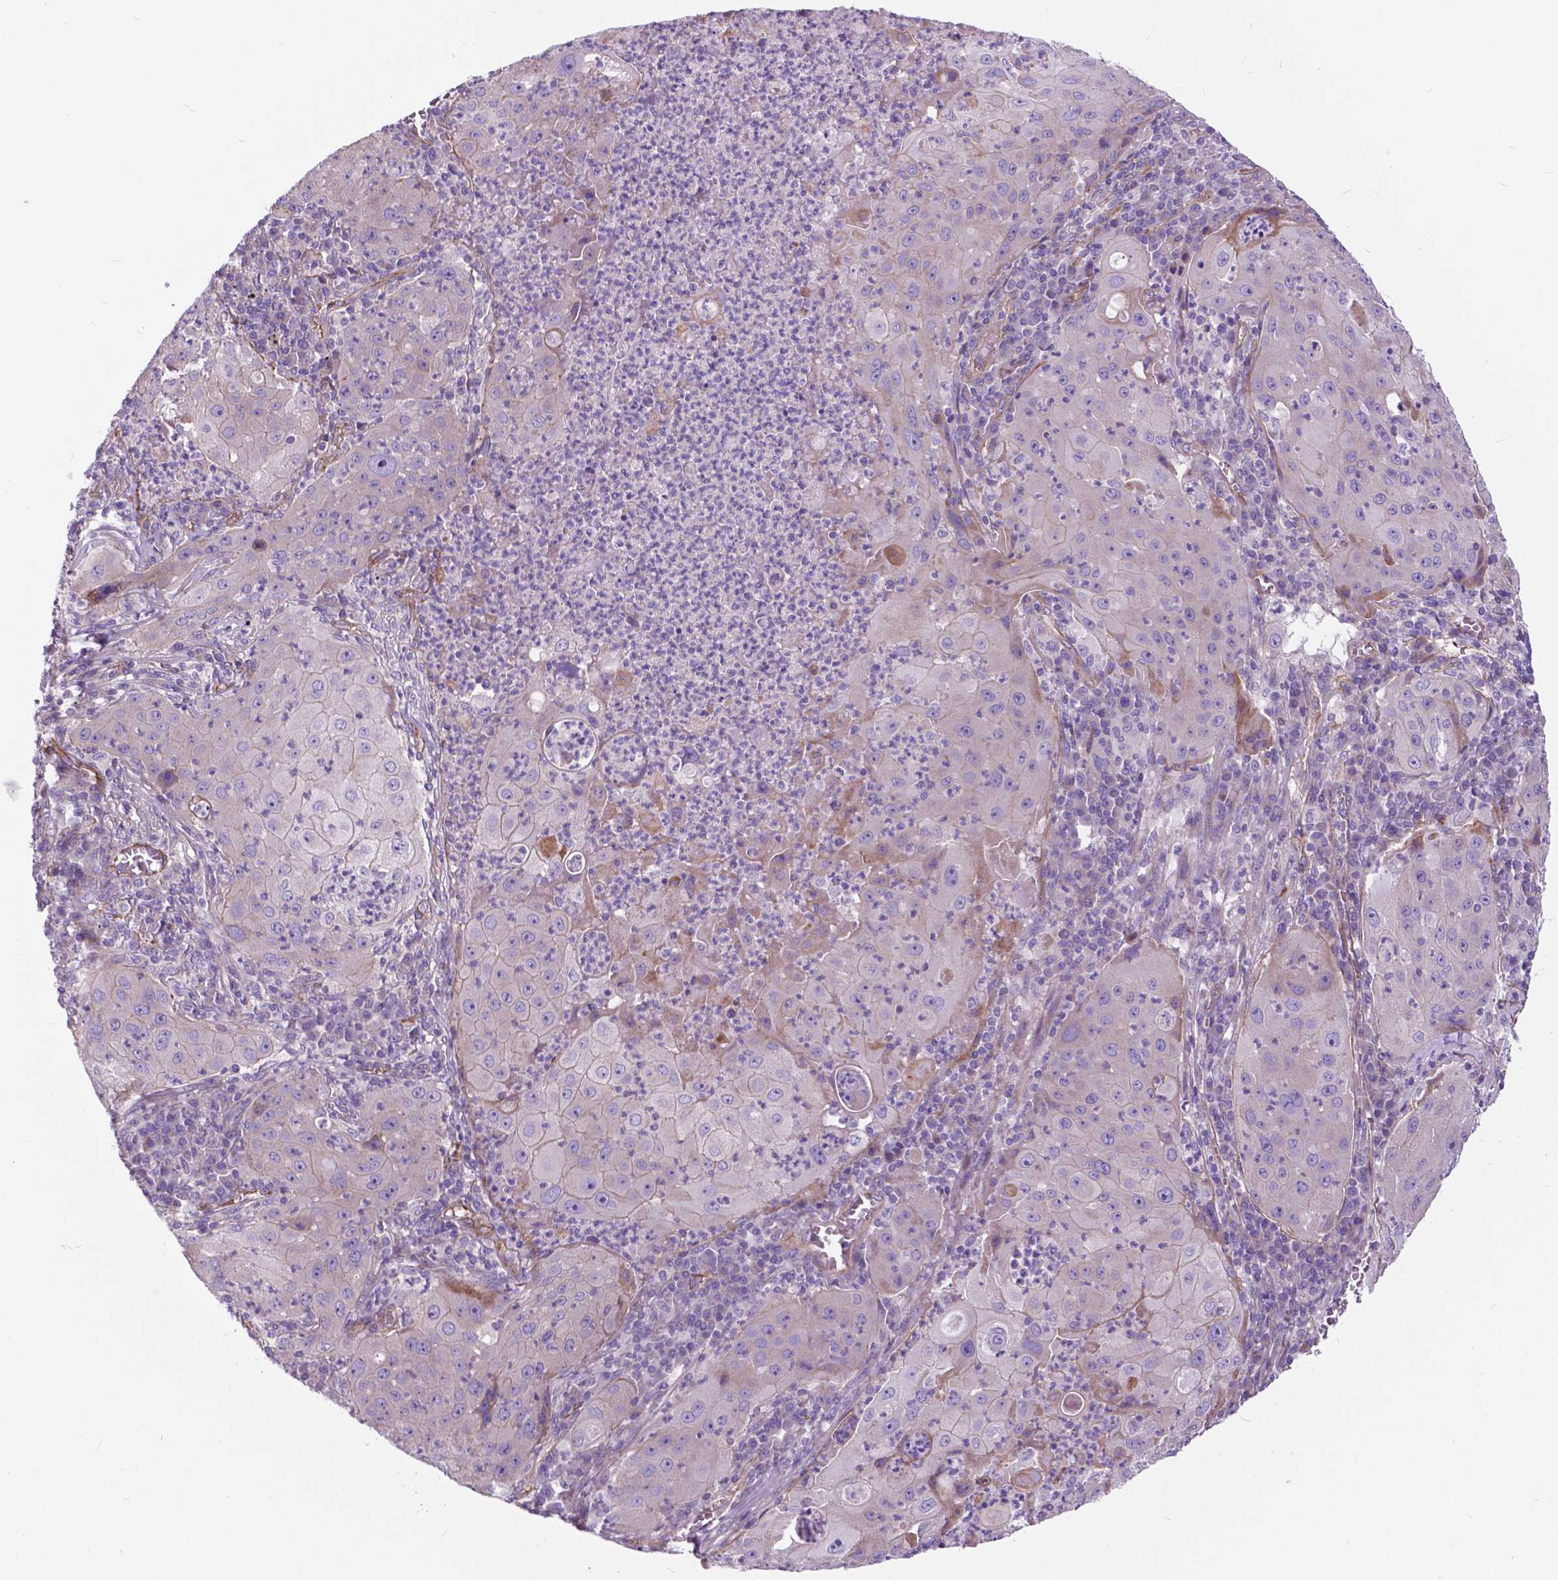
{"staining": {"intensity": "negative", "quantity": "none", "location": "none"}, "tissue": "lung cancer", "cell_type": "Tumor cells", "image_type": "cancer", "snomed": [{"axis": "morphology", "description": "Squamous cell carcinoma, NOS"}, {"axis": "topography", "description": "Lung"}], "caption": "A micrograph of lung squamous cell carcinoma stained for a protein demonstrates no brown staining in tumor cells.", "gene": "FLT4", "patient": {"sex": "female", "age": 59}}